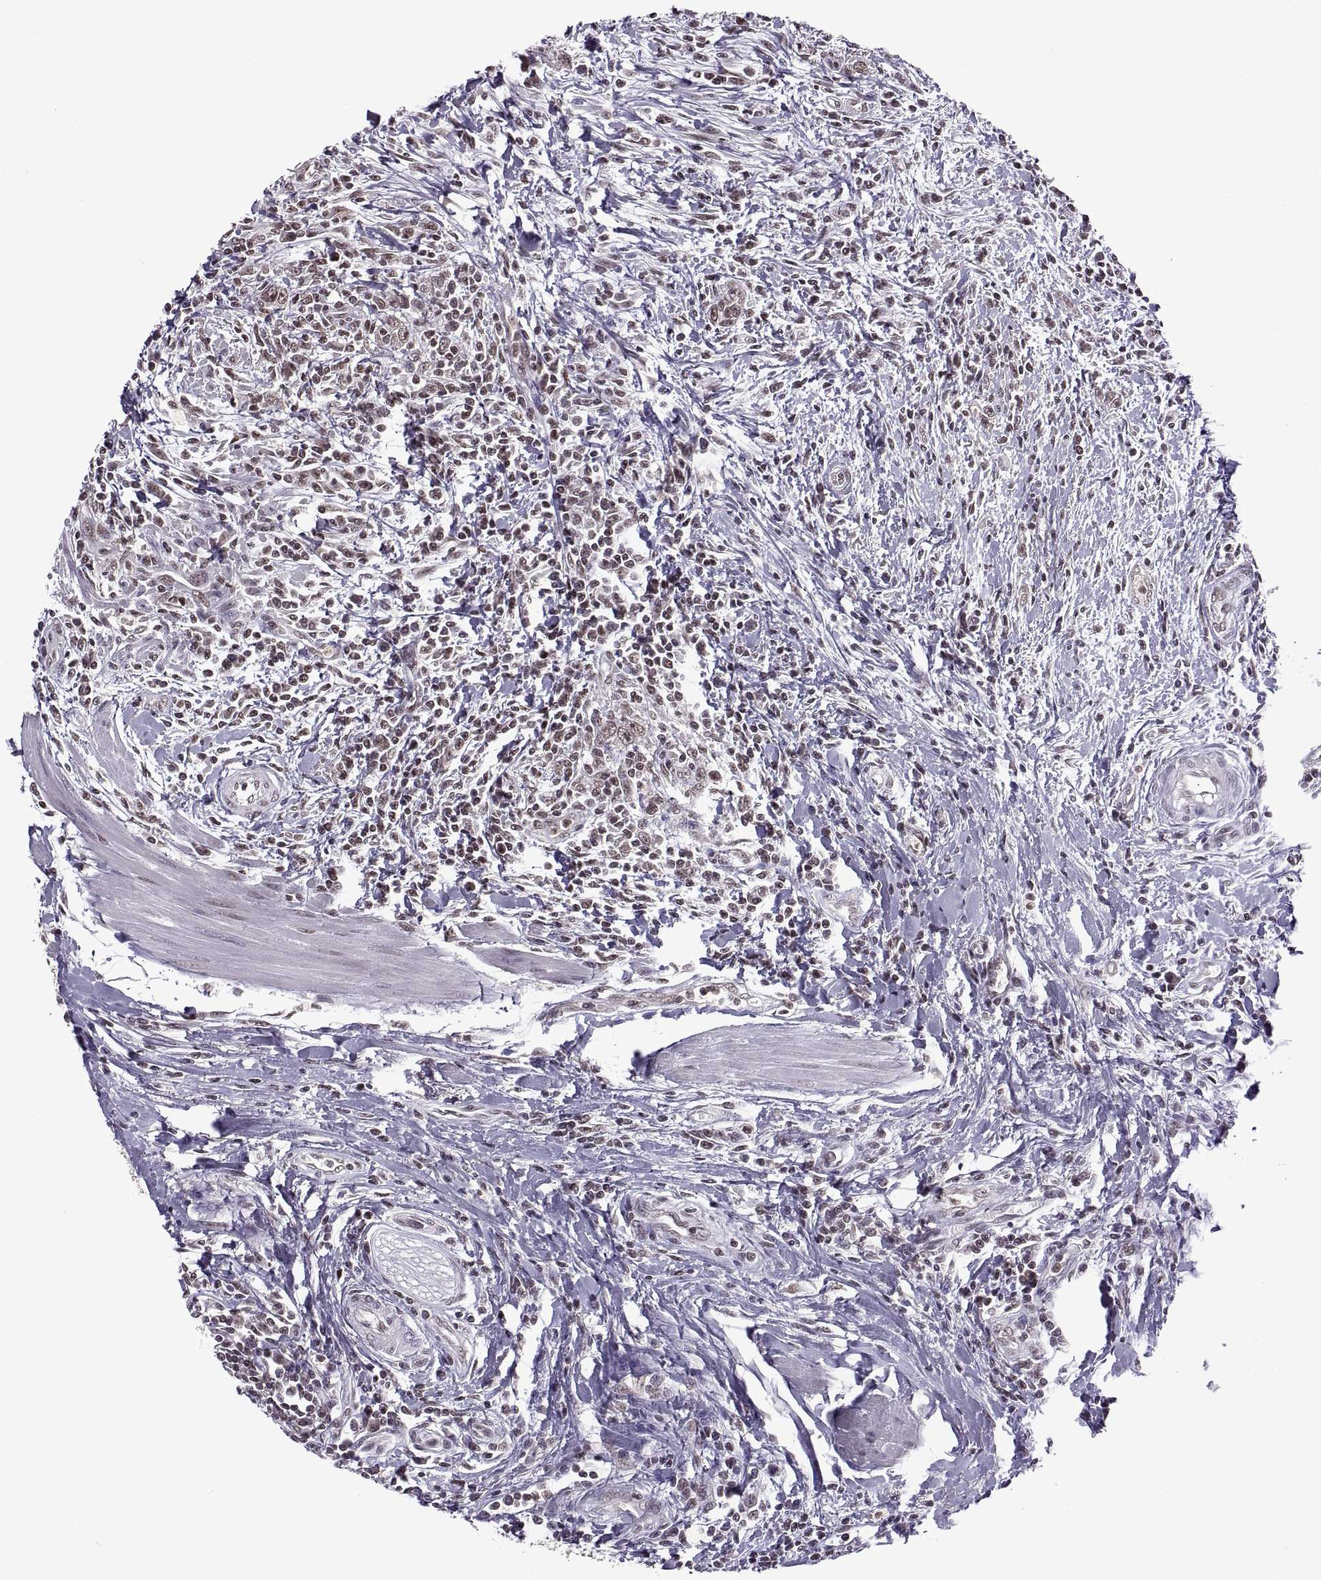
{"staining": {"intensity": "weak", "quantity": ">75%", "location": "nuclear"}, "tissue": "urothelial cancer", "cell_type": "Tumor cells", "image_type": "cancer", "snomed": [{"axis": "morphology", "description": "Urothelial carcinoma, High grade"}, {"axis": "topography", "description": "Urinary bladder"}], "caption": "A low amount of weak nuclear expression is seen in about >75% of tumor cells in urothelial carcinoma (high-grade) tissue. (DAB = brown stain, brightfield microscopy at high magnification).", "gene": "INTS3", "patient": {"sex": "male", "age": 83}}